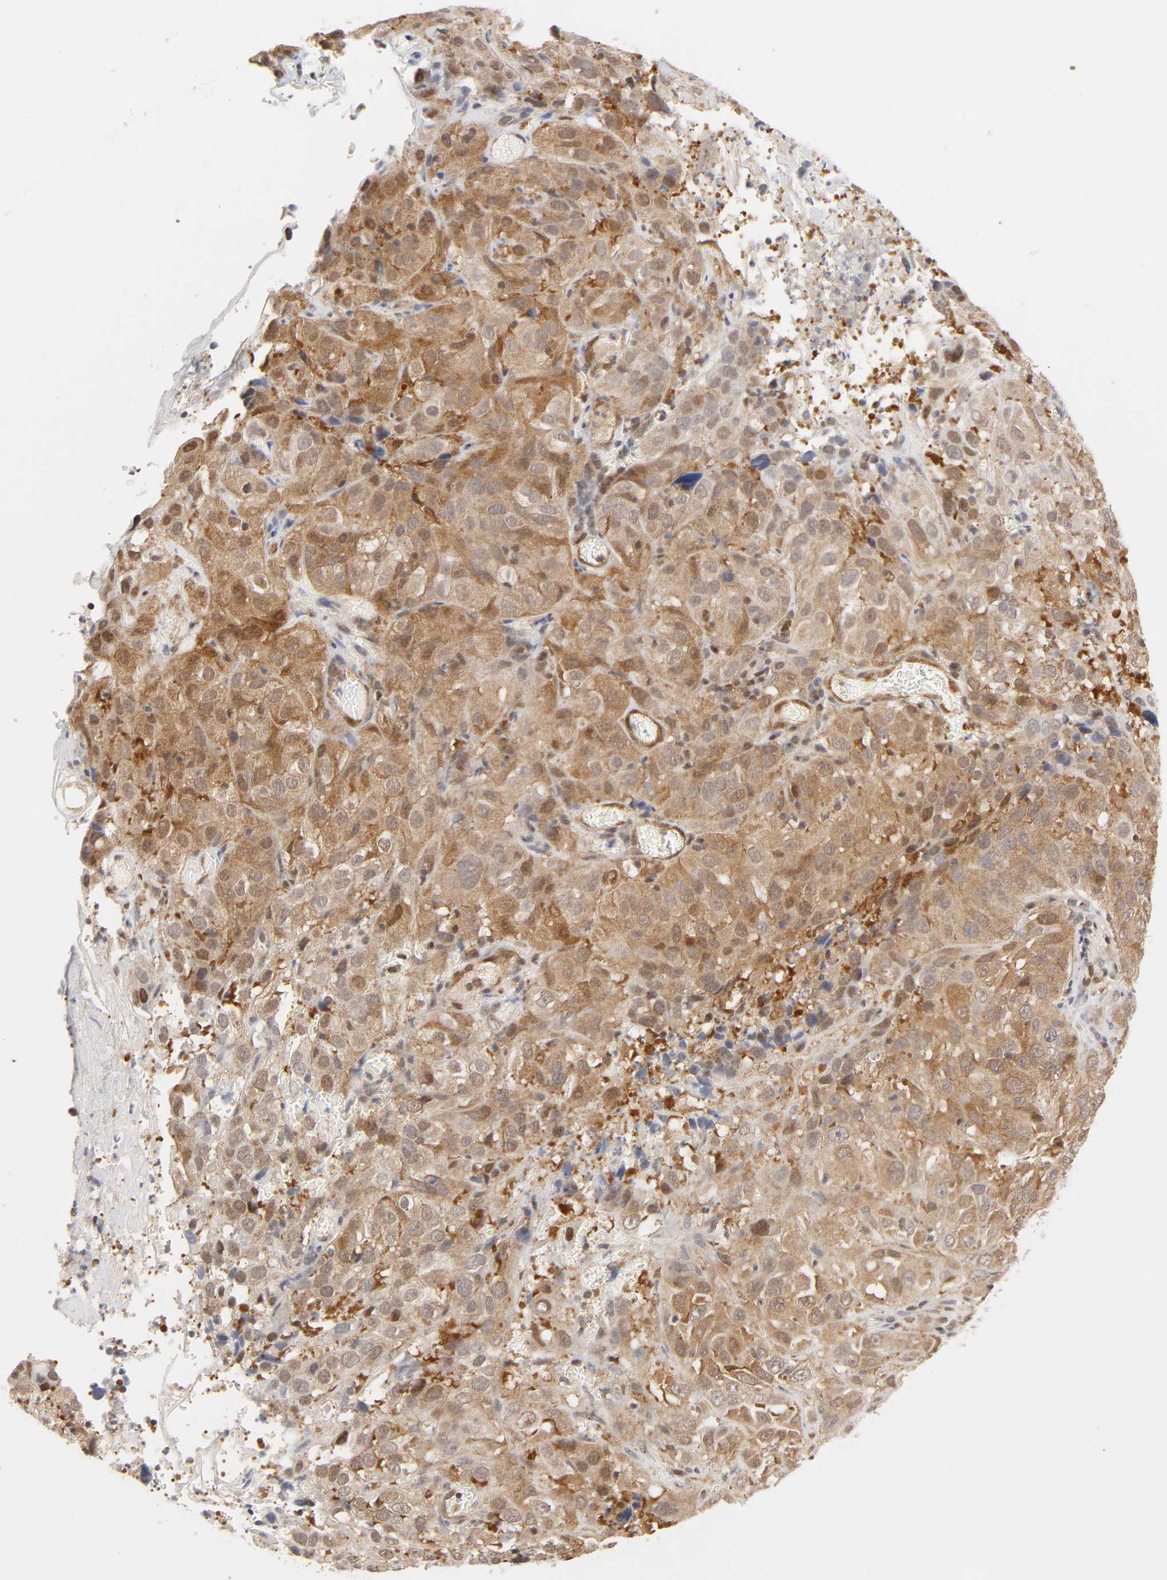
{"staining": {"intensity": "moderate", "quantity": ">75%", "location": "cytoplasmic/membranous,nuclear"}, "tissue": "cervical cancer", "cell_type": "Tumor cells", "image_type": "cancer", "snomed": [{"axis": "morphology", "description": "Squamous cell carcinoma, NOS"}, {"axis": "topography", "description": "Cervix"}], "caption": "An immunohistochemistry (IHC) micrograph of neoplastic tissue is shown. Protein staining in brown labels moderate cytoplasmic/membranous and nuclear positivity in cervical squamous cell carcinoma within tumor cells. (DAB (3,3'-diaminobenzidine) IHC with brightfield microscopy, high magnification).", "gene": "CDC37", "patient": {"sex": "female", "age": 32}}